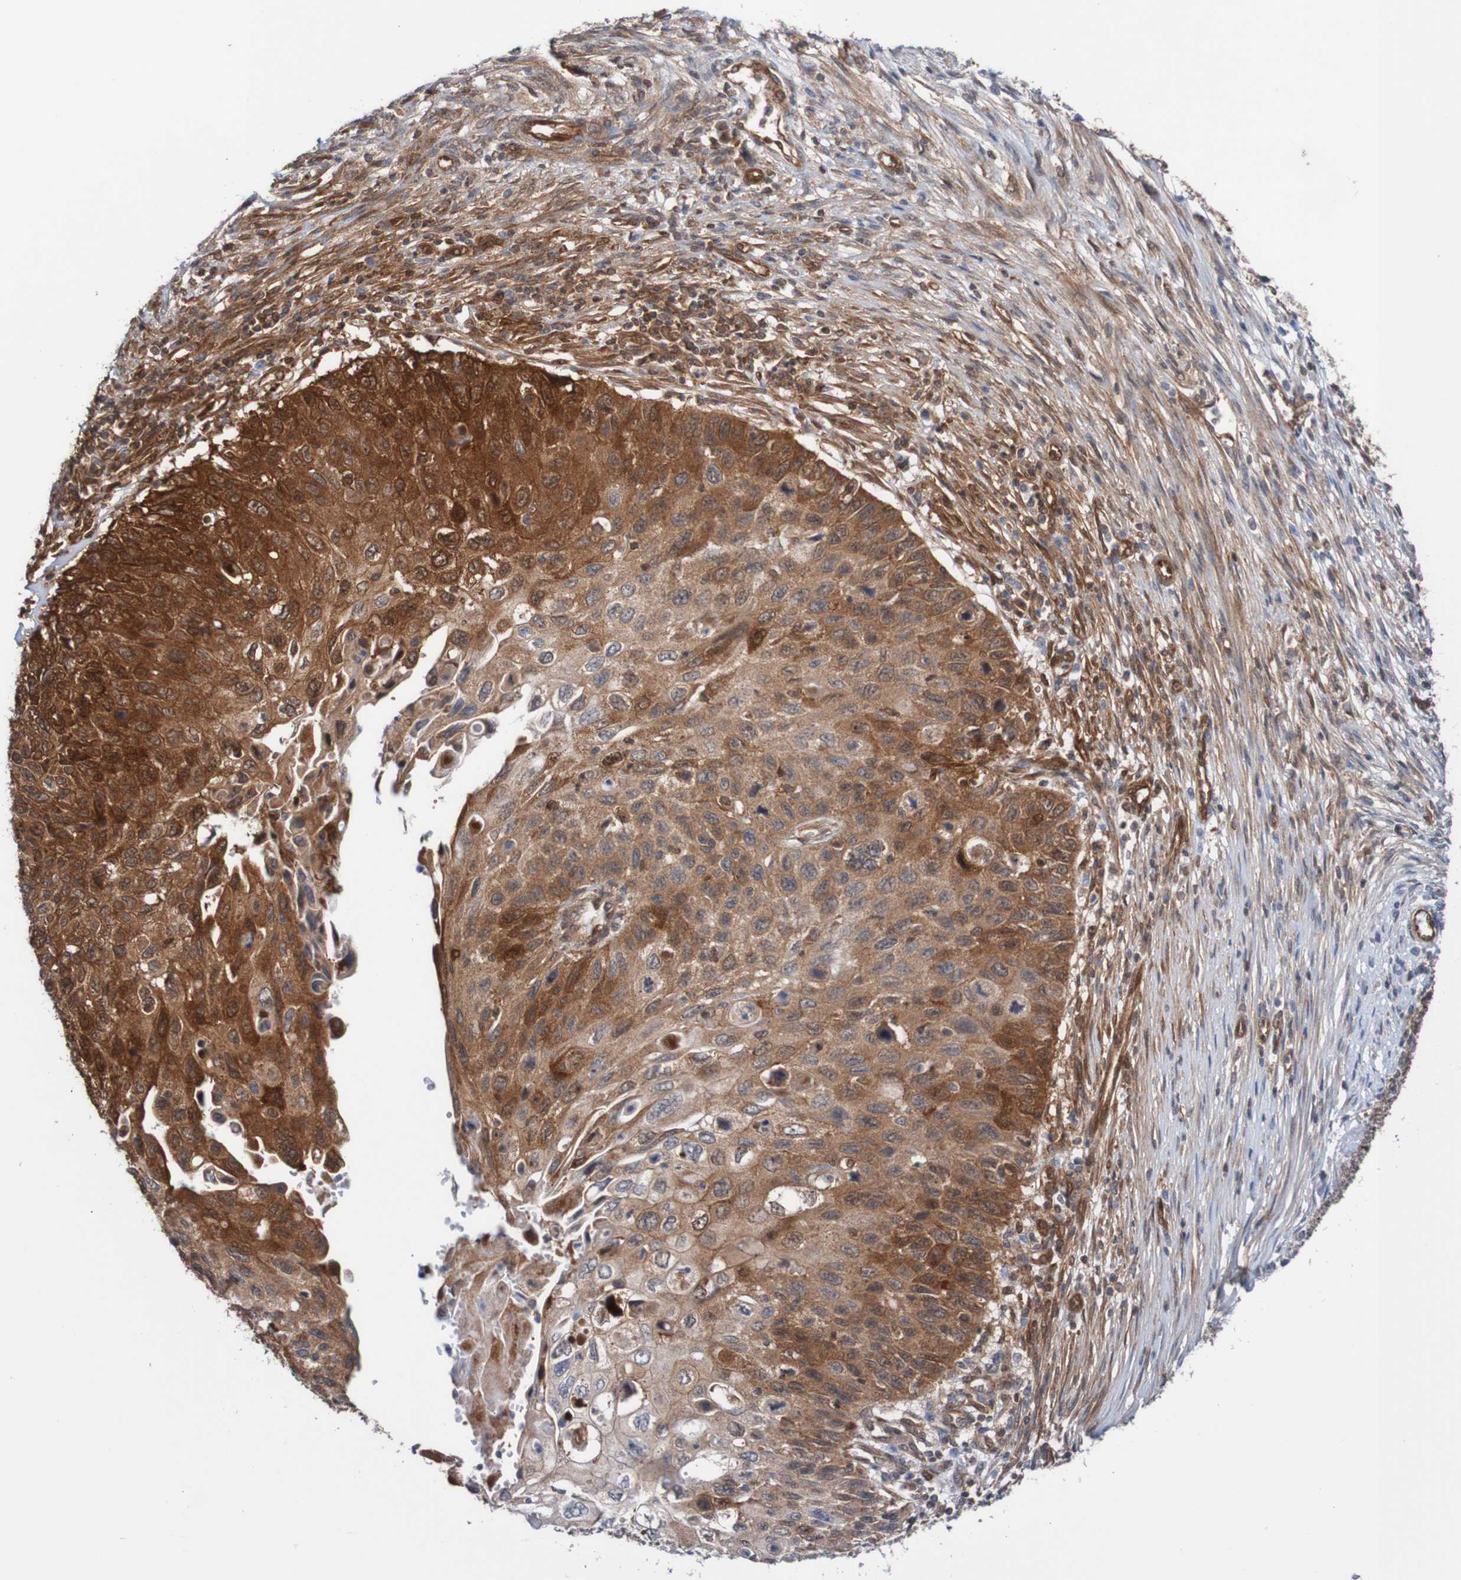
{"staining": {"intensity": "moderate", "quantity": ">75%", "location": "cytoplasmic/membranous"}, "tissue": "cervical cancer", "cell_type": "Tumor cells", "image_type": "cancer", "snomed": [{"axis": "morphology", "description": "Squamous cell carcinoma, NOS"}, {"axis": "topography", "description": "Cervix"}], "caption": "A micrograph of squamous cell carcinoma (cervical) stained for a protein demonstrates moderate cytoplasmic/membranous brown staining in tumor cells. (IHC, brightfield microscopy, high magnification).", "gene": "RIGI", "patient": {"sex": "female", "age": 70}}